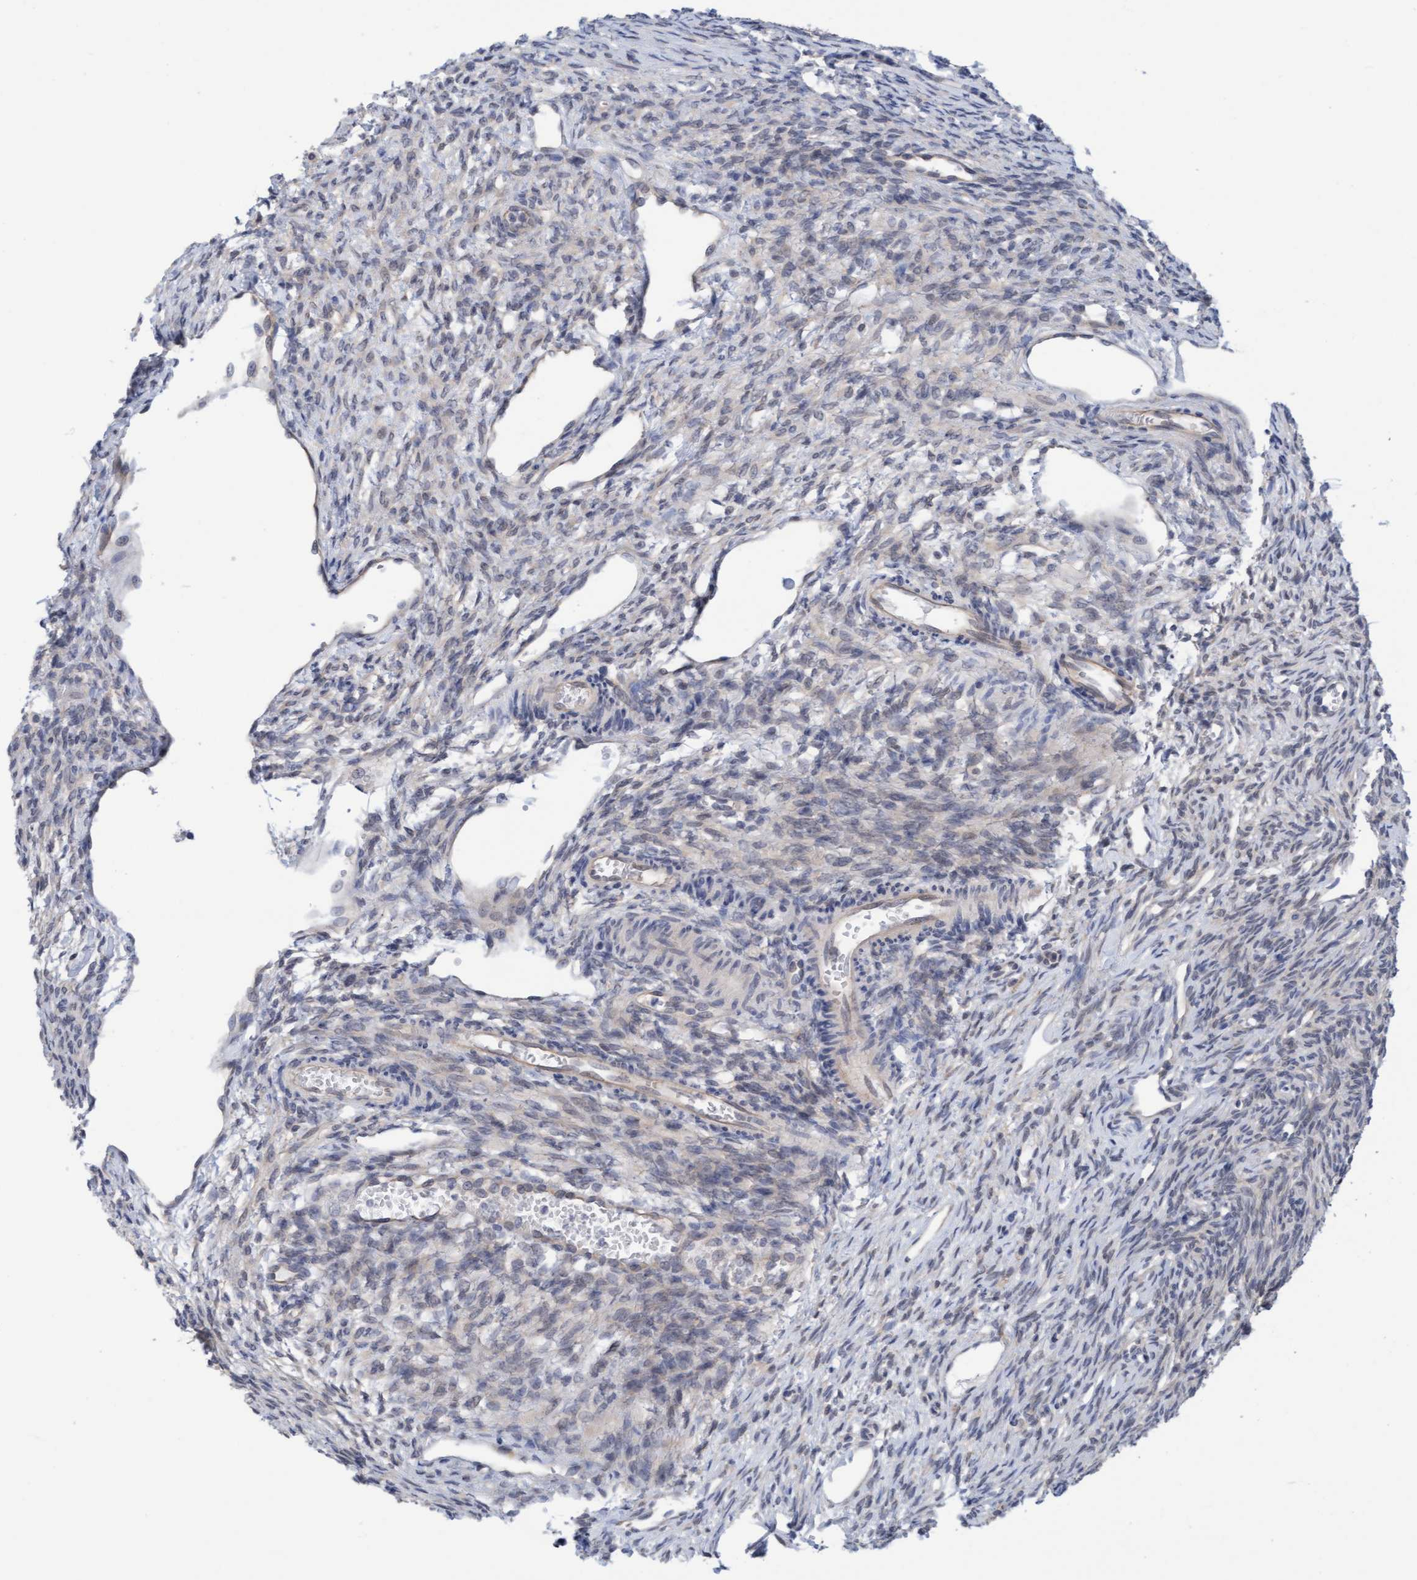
{"staining": {"intensity": "weak", "quantity": ">75%", "location": "cytoplasmic/membranous,nuclear"}, "tissue": "ovary", "cell_type": "Follicle cells", "image_type": "normal", "snomed": [{"axis": "morphology", "description": "Normal tissue, NOS"}, {"axis": "topography", "description": "Ovary"}], "caption": "The histopathology image exhibits staining of normal ovary, revealing weak cytoplasmic/membranous,nuclear protein positivity (brown color) within follicle cells. (DAB IHC with brightfield microscopy, high magnification).", "gene": "AMZ2", "patient": {"sex": "female", "age": 33}}